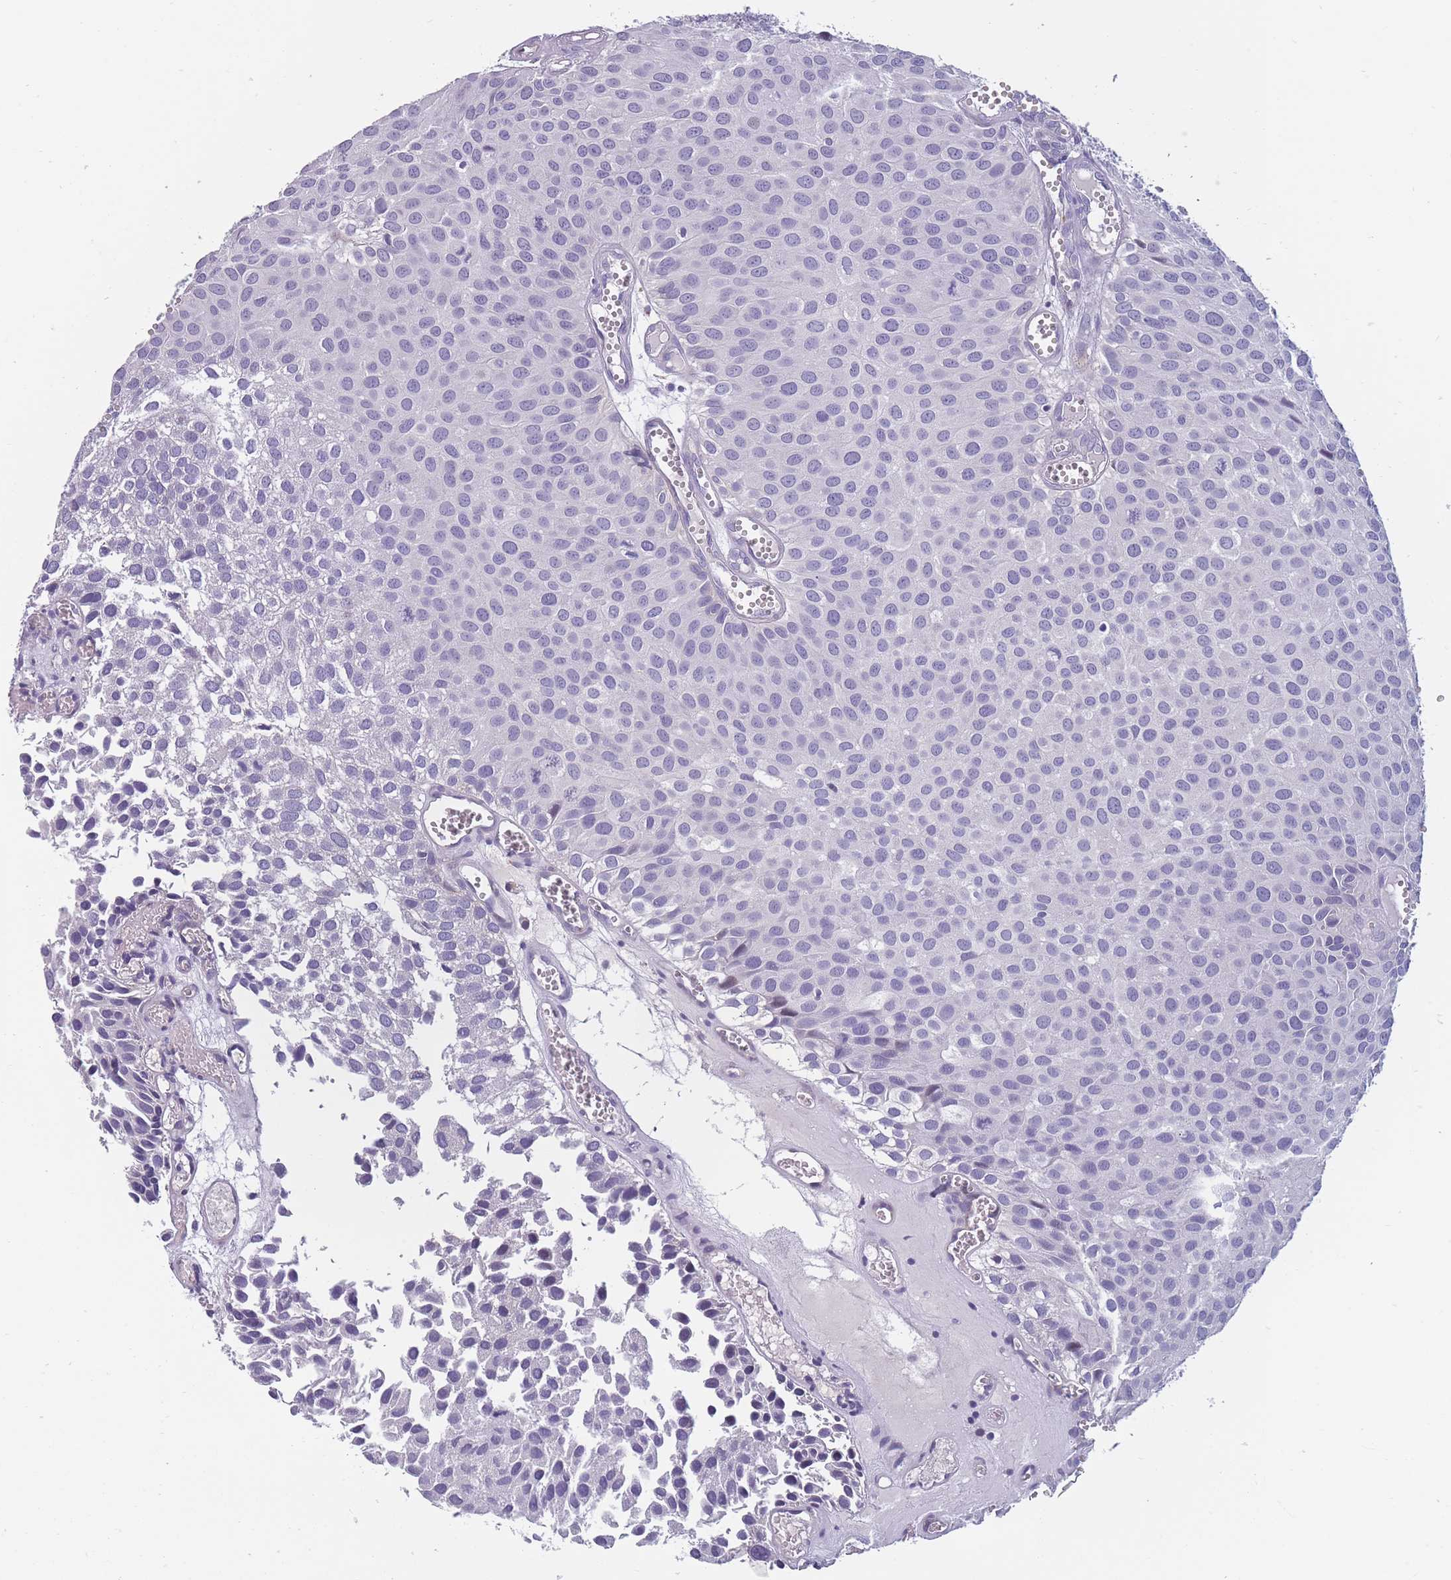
{"staining": {"intensity": "negative", "quantity": "none", "location": "none"}, "tissue": "urothelial cancer", "cell_type": "Tumor cells", "image_type": "cancer", "snomed": [{"axis": "morphology", "description": "Urothelial carcinoma, Low grade"}, {"axis": "topography", "description": "Urinary bladder"}], "caption": "This is an immunohistochemistry (IHC) micrograph of urothelial carcinoma (low-grade). There is no positivity in tumor cells.", "gene": "FAM83F", "patient": {"sex": "male", "age": 88}}